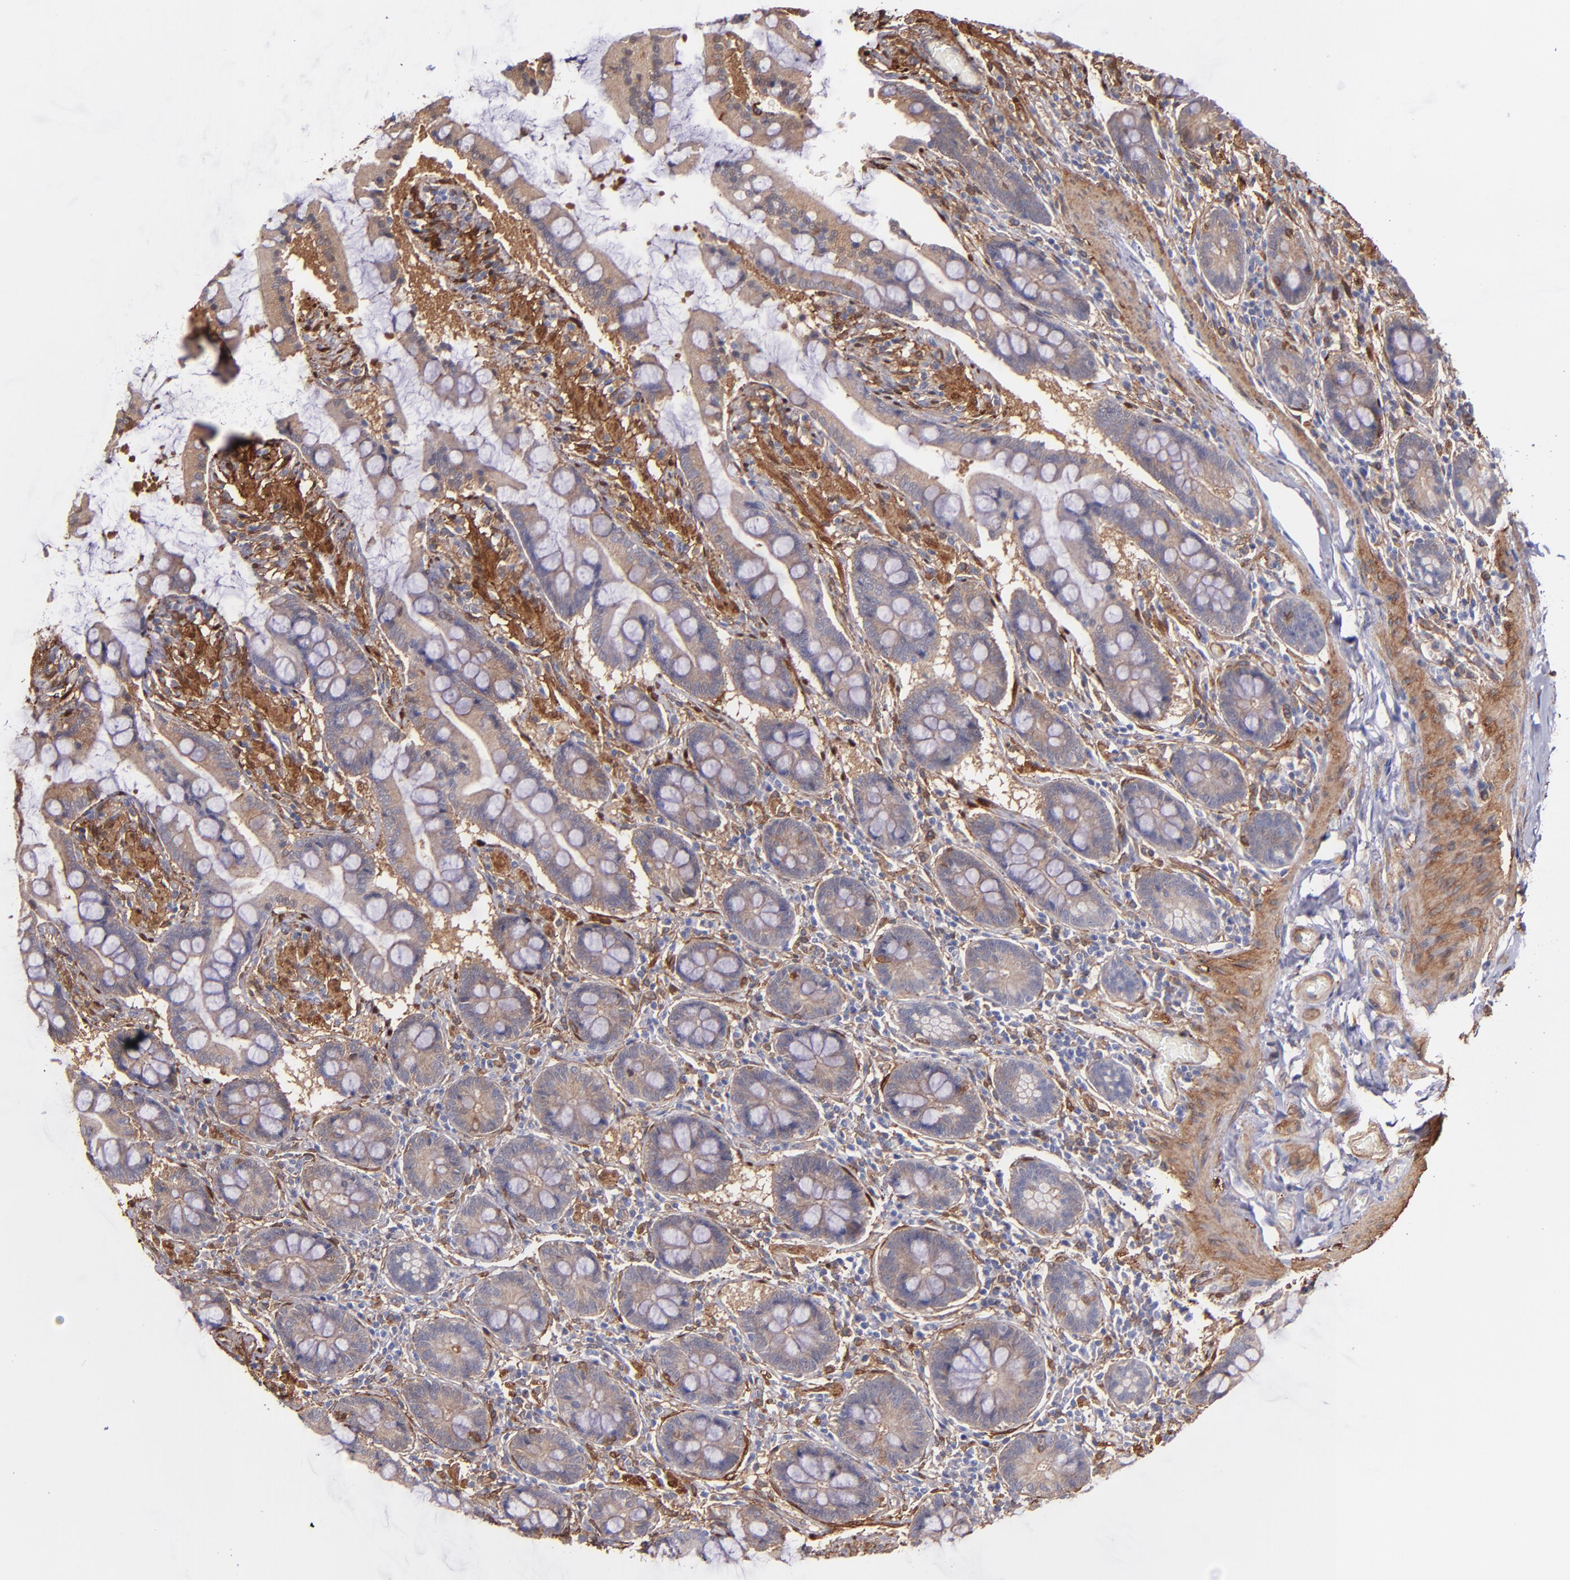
{"staining": {"intensity": "weak", "quantity": ">75%", "location": "cytoplasmic/membranous"}, "tissue": "small intestine", "cell_type": "Glandular cells", "image_type": "normal", "snomed": [{"axis": "morphology", "description": "Normal tissue, NOS"}, {"axis": "topography", "description": "Small intestine"}], "caption": "Glandular cells show low levels of weak cytoplasmic/membranous positivity in approximately >75% of cells in normal small intestine.", "gene": "VCL", "patient": {"sex": "male", "age": 41}}